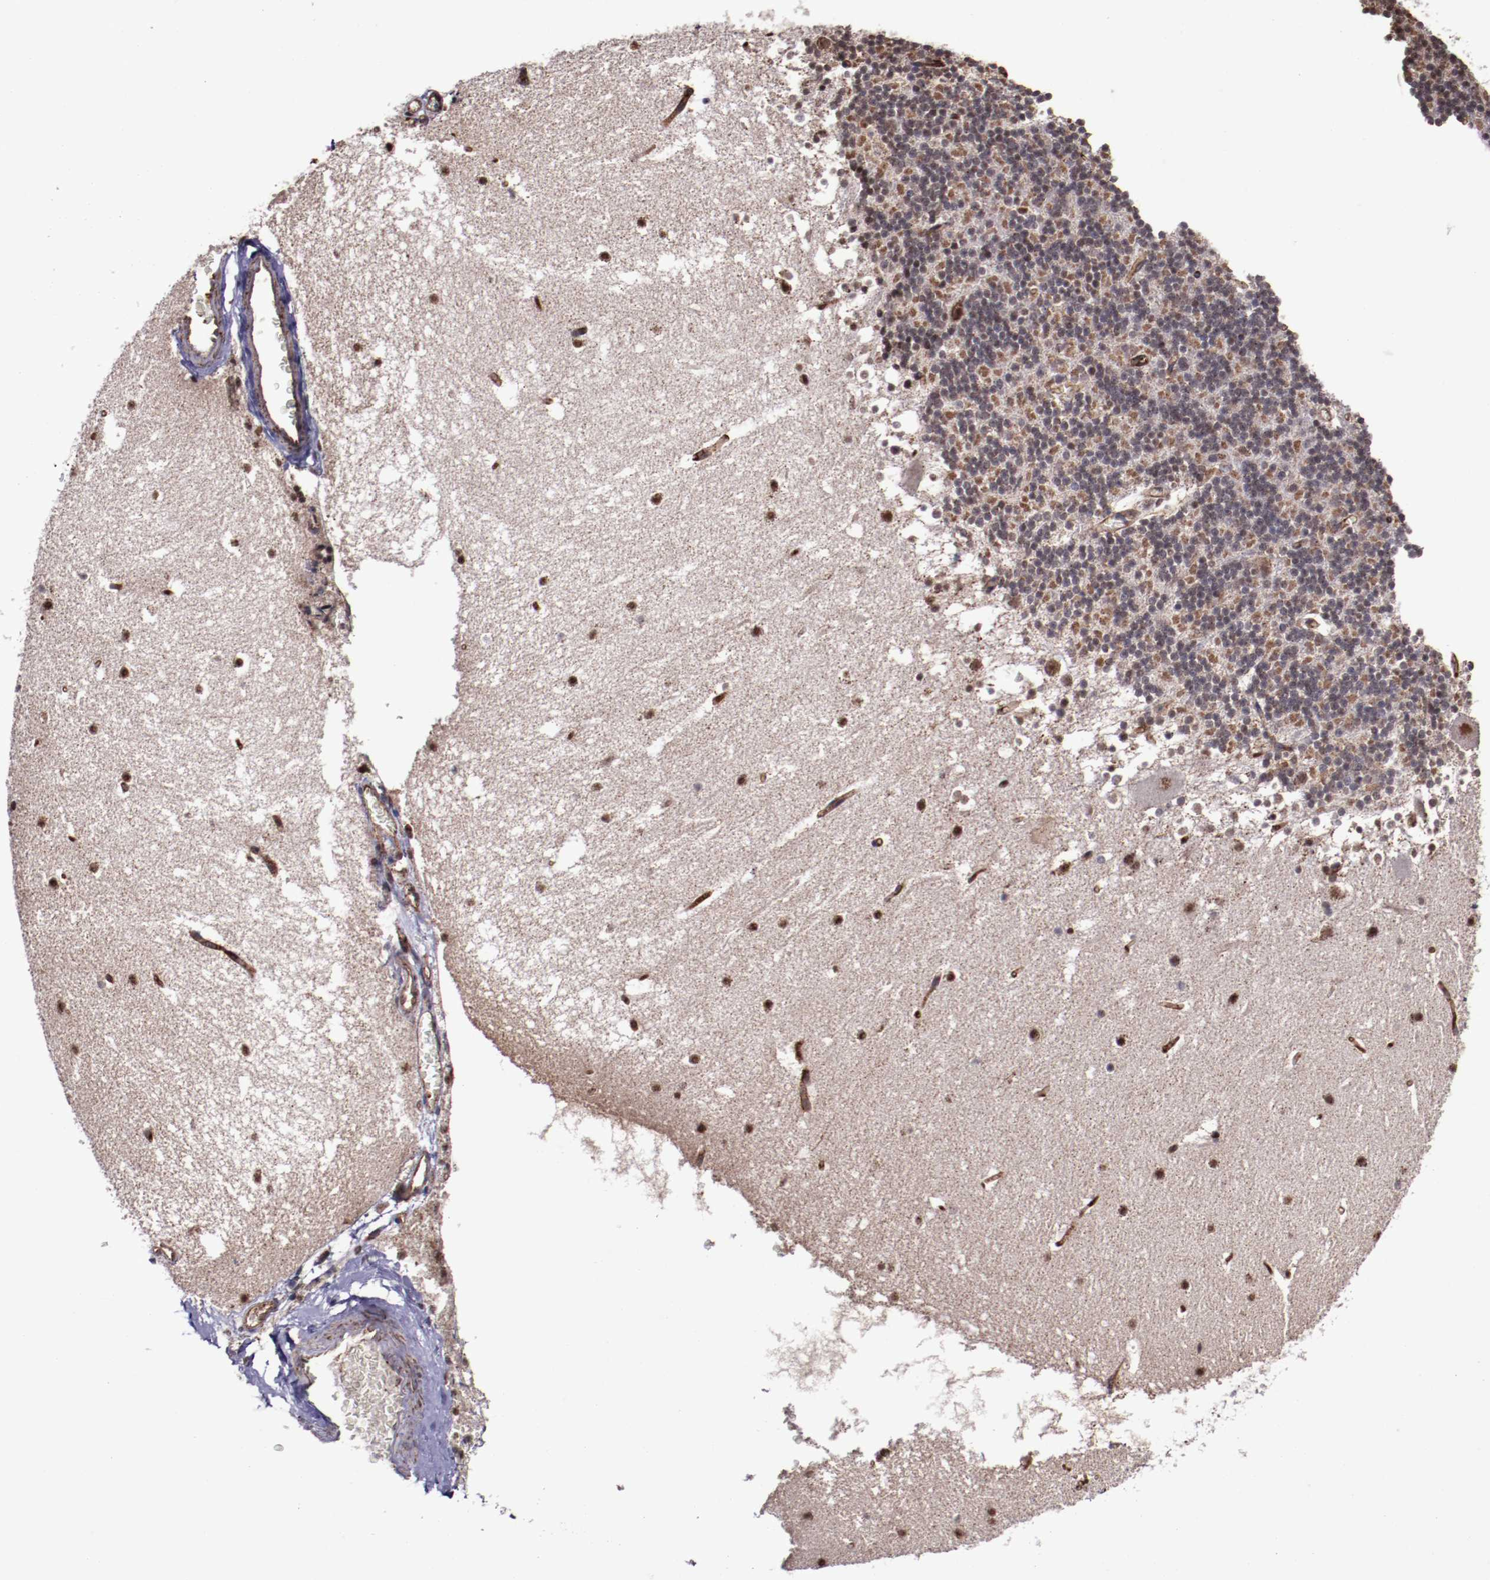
{"staining": {"intensity": "weak", "quantity": "<25%", "location": "nuclear"}, "tissue": "cerebellum", "cell_type": "Cells in granular layer", "image_type": "normal", "snomed": [{"axis": "morphology", "description": "Normal tissue, NOS"}, {"axis": "topography", "description": "Cerebellum"}], "caption": "An immunohistochemistry micrograph of unremarkable cerebellum is shown. There is no staining in cells in granular layer of cerebellum.", "gene": "LONP1", "patient": {"sex": "male", "age": 45}}